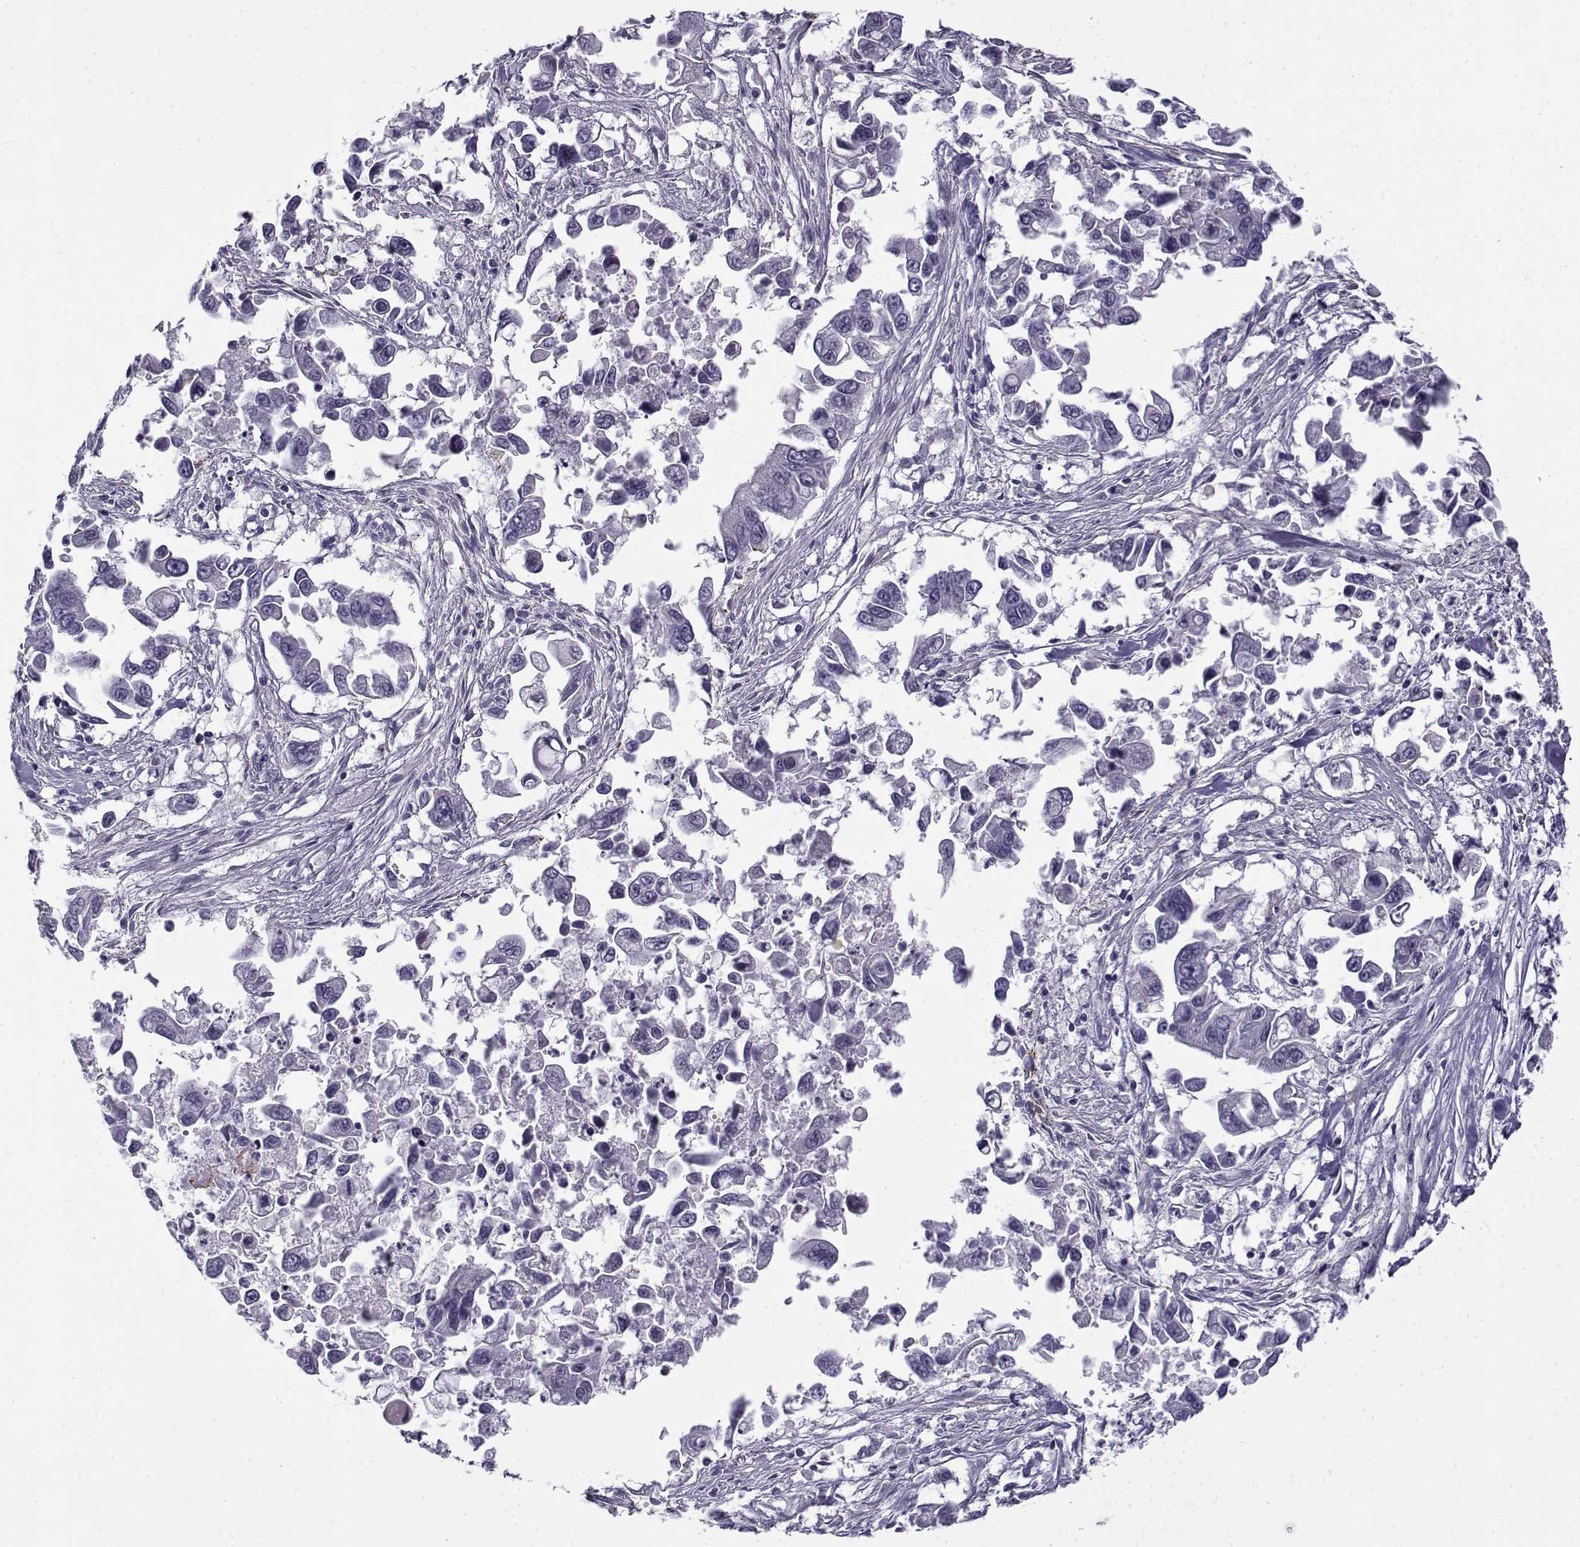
{"staining": {"intensity": "negative", "quantity": "none", "location": "none"}, "tissue": "pancreatic cancer", "cell_type": "Tumor cells", "image_type": "cancer", "snomed": [{"axis": "morphology", "description": "Adenocarcinoma, NOS"}, {"axis": "topography", "description": "Pancreas"}], "caption": "Tumor cells show no significant protein positivity in pancreatic adenocarcinoma.", "gene": "GTSF1L", "patient": {"sex": "female", "age": 83}}